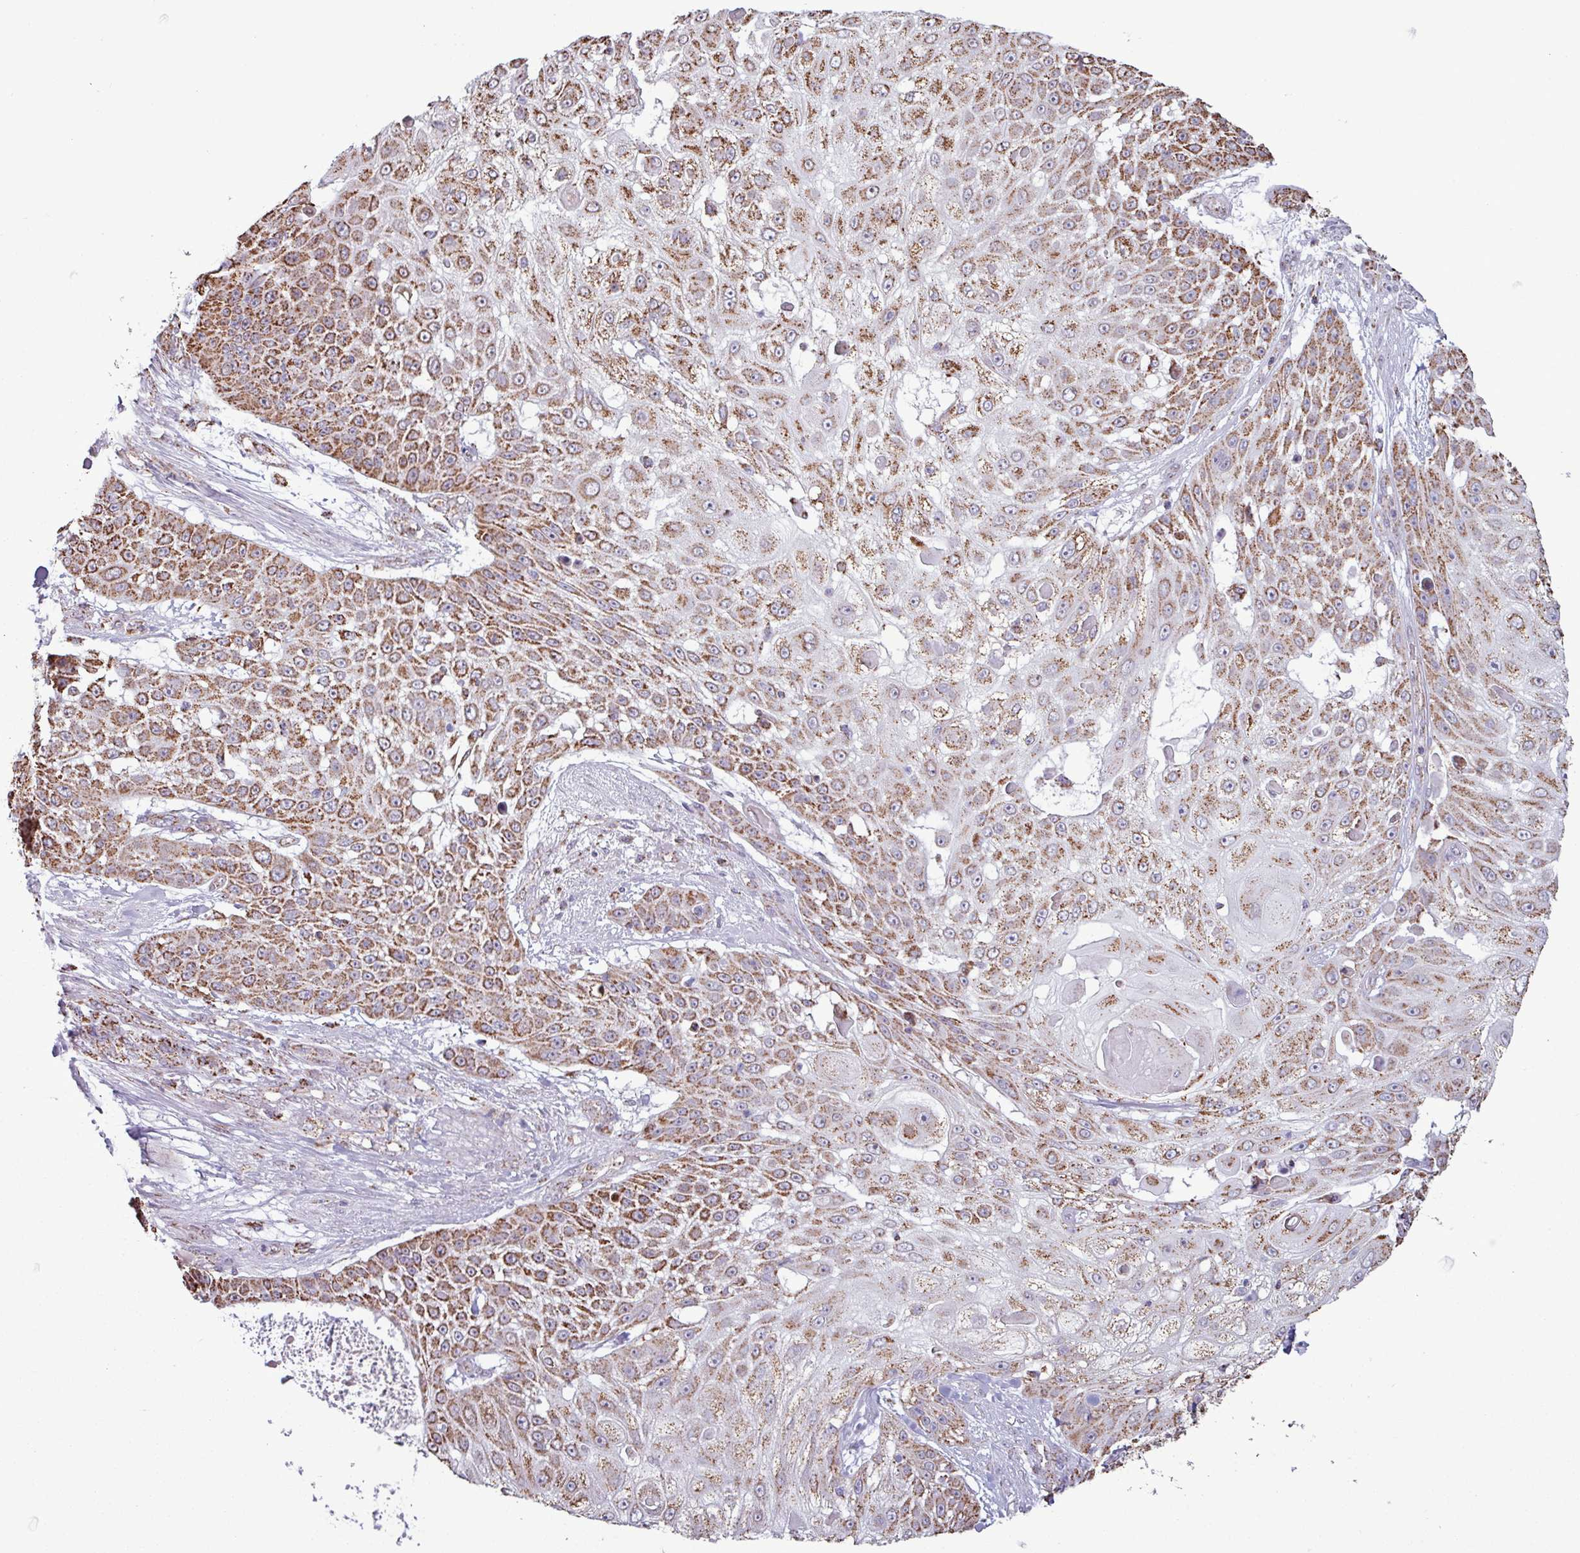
{"staining": {"intensity": "strong", "quantity": ">75%", "location": "cytoplasmic/membranous"}, "tissue": "skin cancer", "cell_type": "Tumor cells", "image_type": "cancer", "snomed": [{"axis": "morphology", "description": "Squamous cell carcinoma, NOS"}, {"axis": "topography", "description": "Skin"}], "caption": "Squamous cell carcinoma (skin) was stained to show a protein in brown. There is high levels of strong cytoplasmic/membranous positivity in approximately >75% of tumor cells.", "gene": "ALG8", "patient": {"sex": "female", "age": 86}}